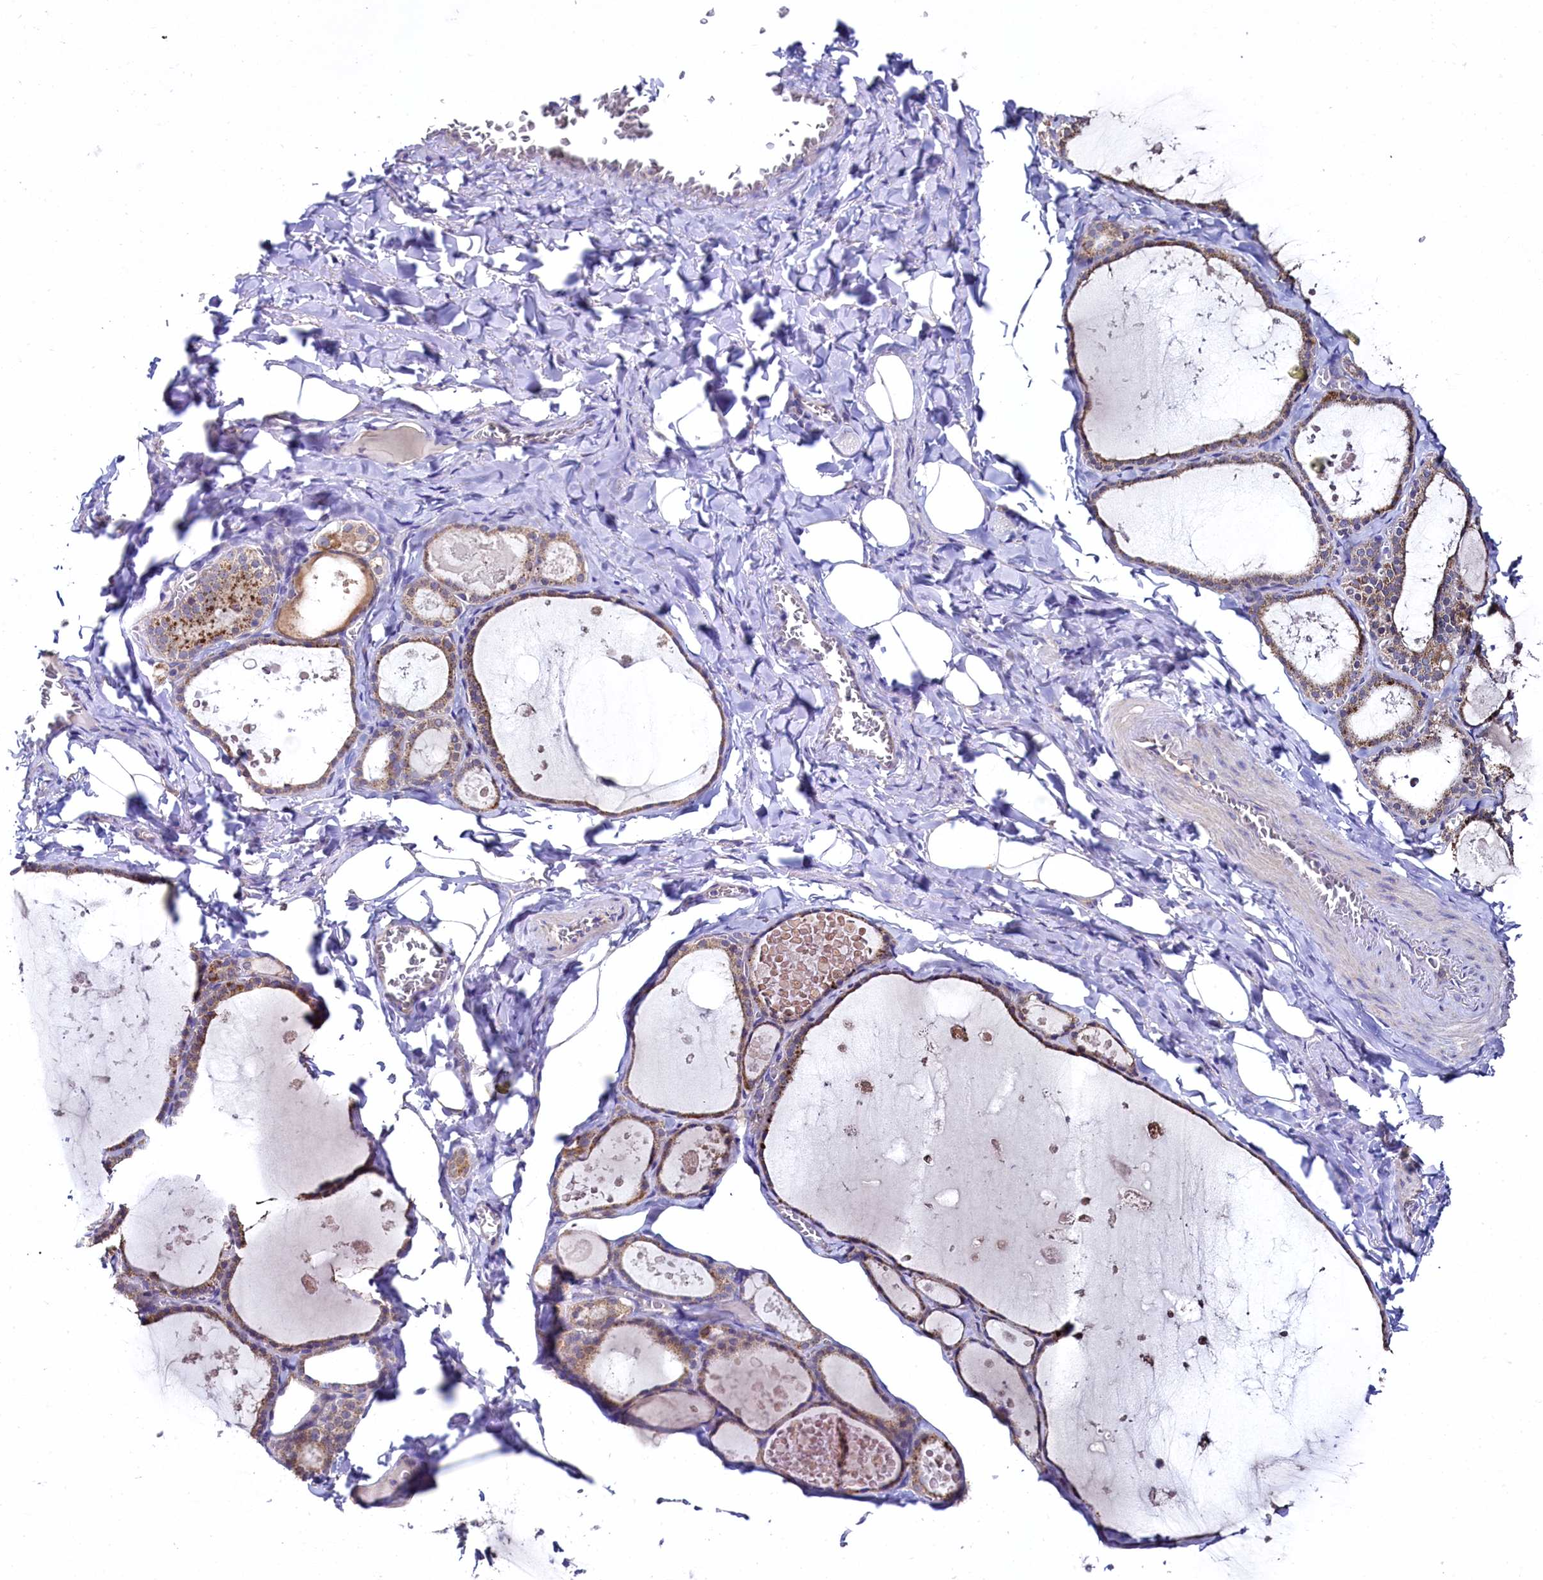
{"staining": {"intensity": "moderate", "quantity": ">75%", "location": "cytoplasmic/membranous"}, "tissue": "thyroid gland", "cell_type": "Glandular cells", "image_type": "normal", "snomed": [{"axis": "morphology", "description": "Normal tissue, NOS"}, {"axis": "topography", "description": "Thyroid gland"}], "caption": "About >75% of glandular cells in normal thyroid gland exhibit moderate cytoplasmic/membranous protein positivity as visualized by brown immunohistochemical staining.", "gene": "MRPL57", "patient": {"sex": "male", "age": 56}}